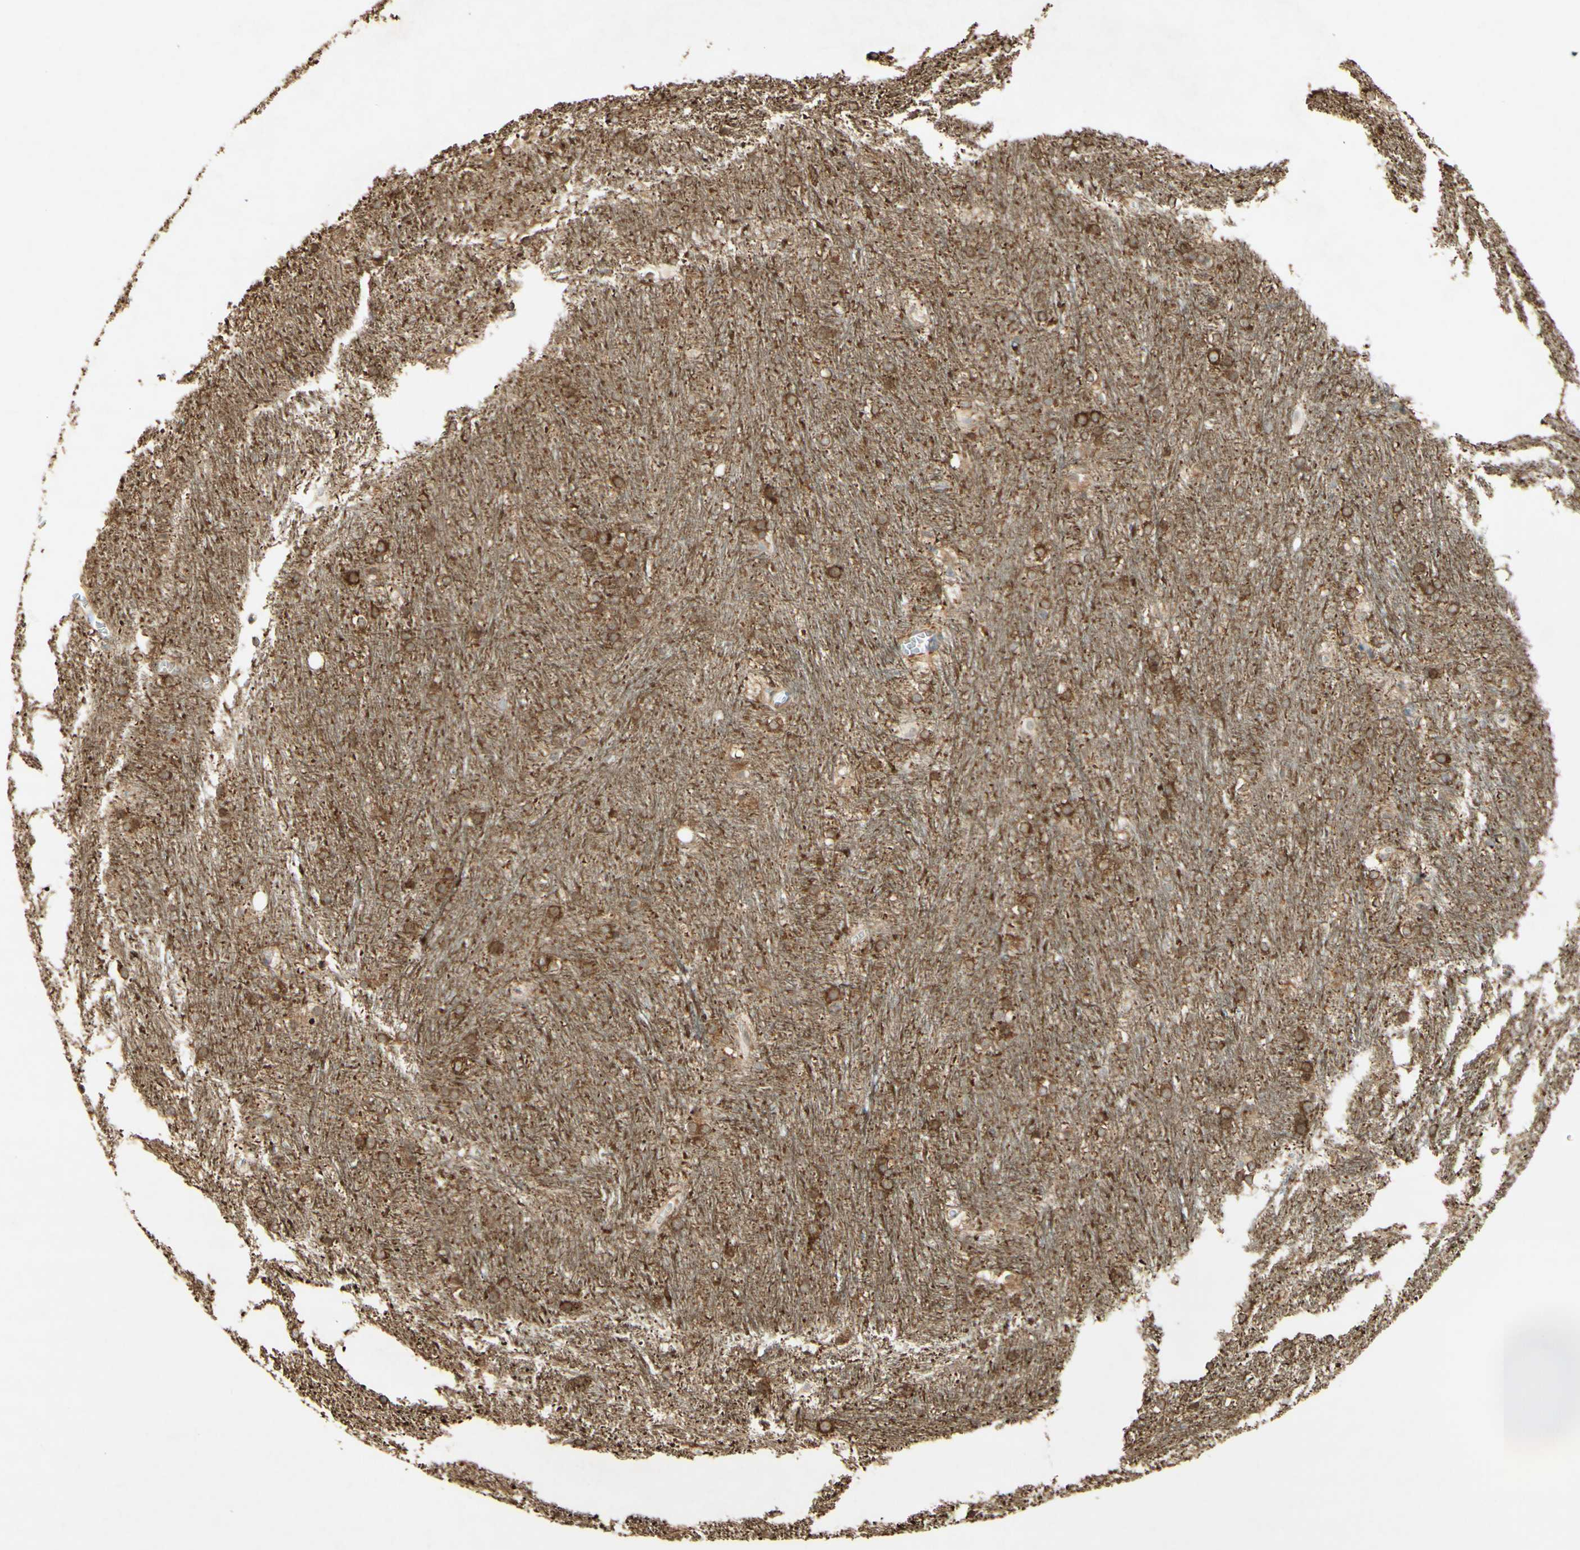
{"staining": {"intensity": "strong", "quantity": "<25%", "location": "nuclear"}, "tissue": "caudate", "cell_type": "Glial cells", "image_type": "normal", "snomed": [{"axis": "morphology", "description": "Normal tissue, NOS"}, {"axis": "topography", "description": "Lateral ventricle wall"}], "caption": "This photomicrograph reveals IHC staining of benign human caudate, with medium strong nuclear expression in approximately <25% of glial cells.", "gene": "MAP1B", "patient": {"sex": "female", "age": 19}}